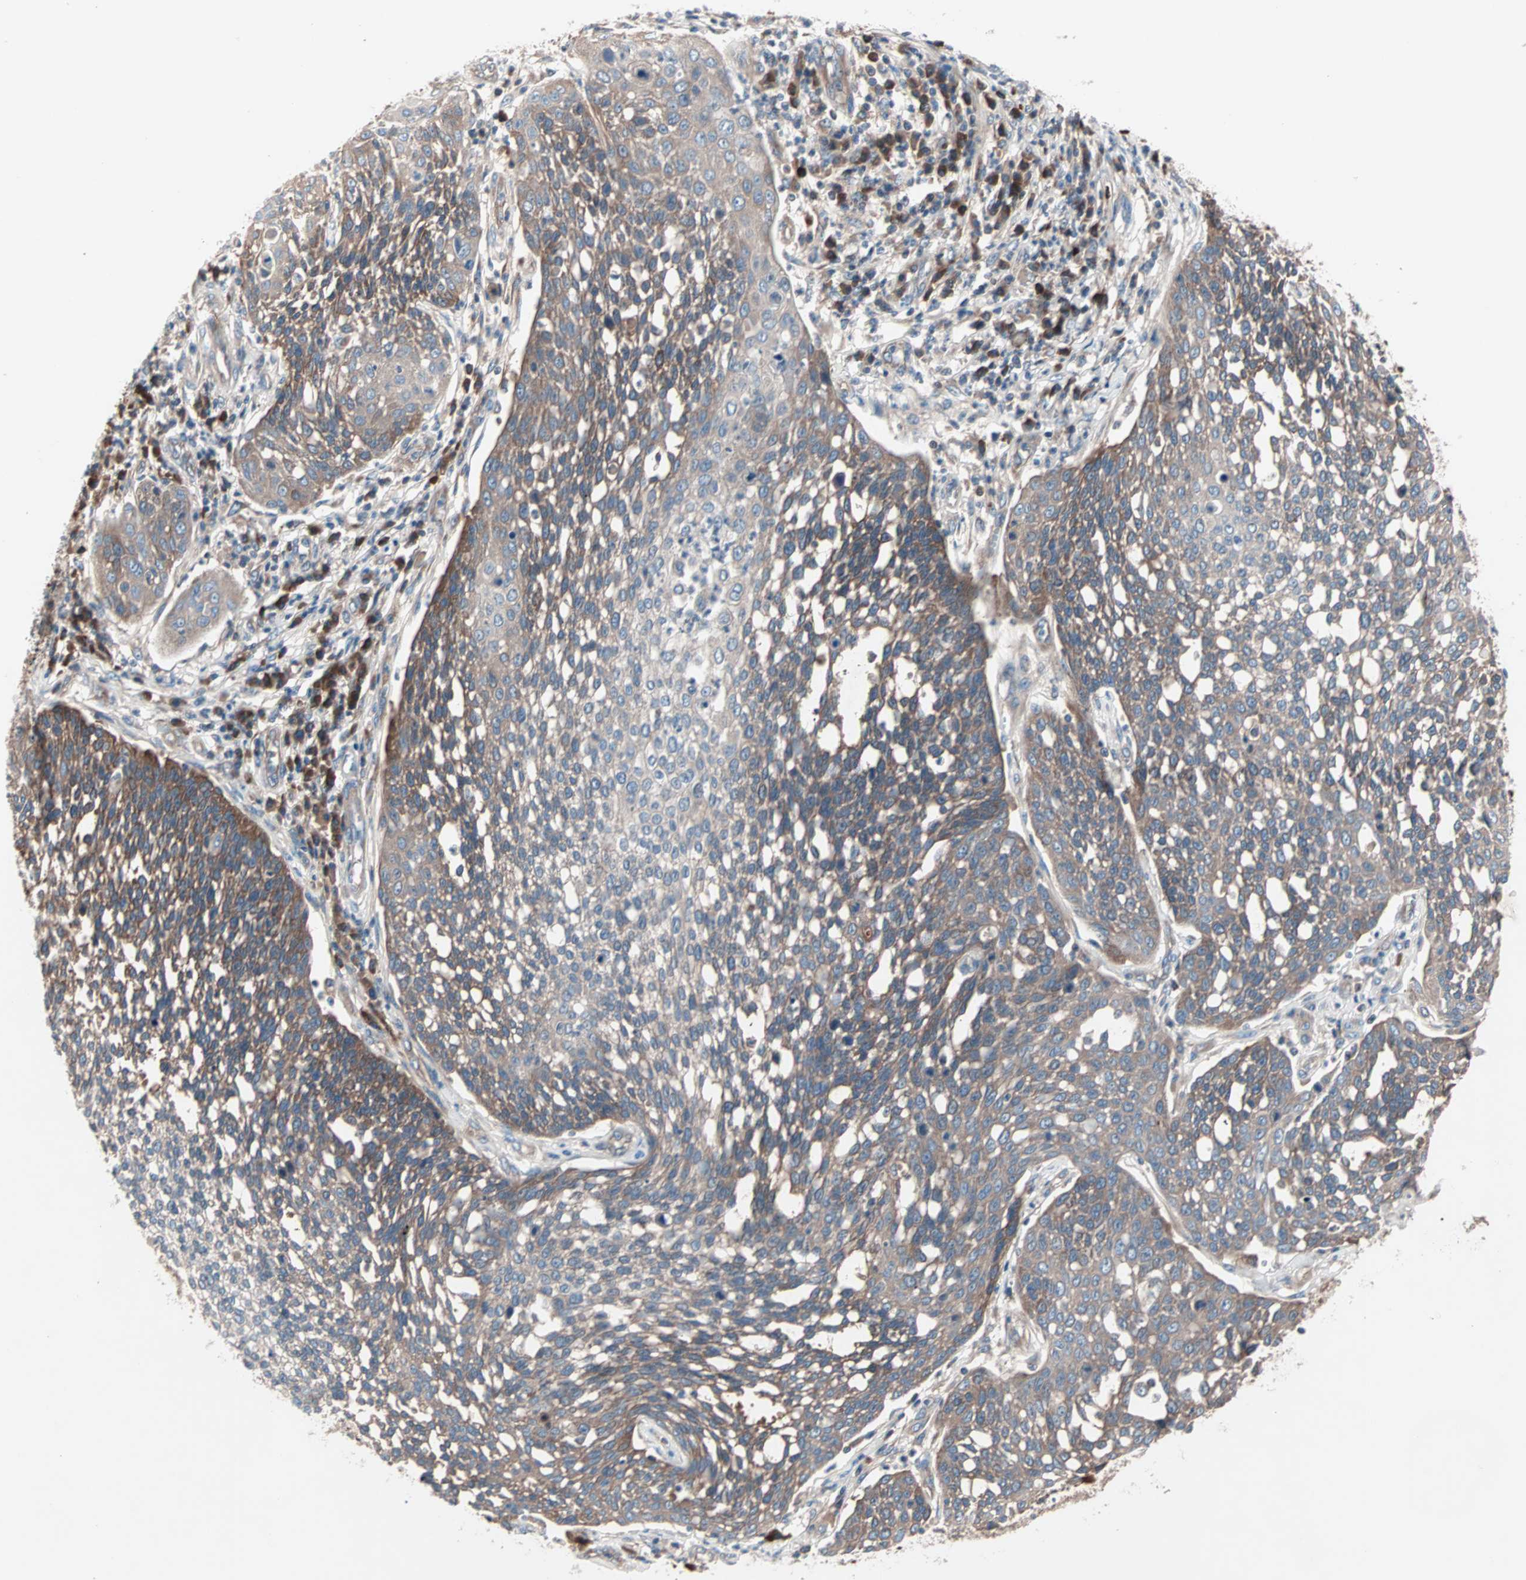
{"staining": {"intensity": "moderate", "quantity": ">75%", "location": "cytoplasmic/membranous"}, "tissue": "cervical cancer", "cell_type": "Tumor cells", "image_type": "cancer", "snomed": [{"axis": "morphology", "description": "Squamous cell carcinoma, NOS"}, {"axis": "topography", "description": "Cervix"}], "caption": "Immunohistochemical staining of cervical squamous cell carcinoma shows medium levels of moderate cytoplasmic/membranous staining in approximately >75% of tumor cells.", "gene": "CAD", "patient": {"sex": "female", "age": 34}}